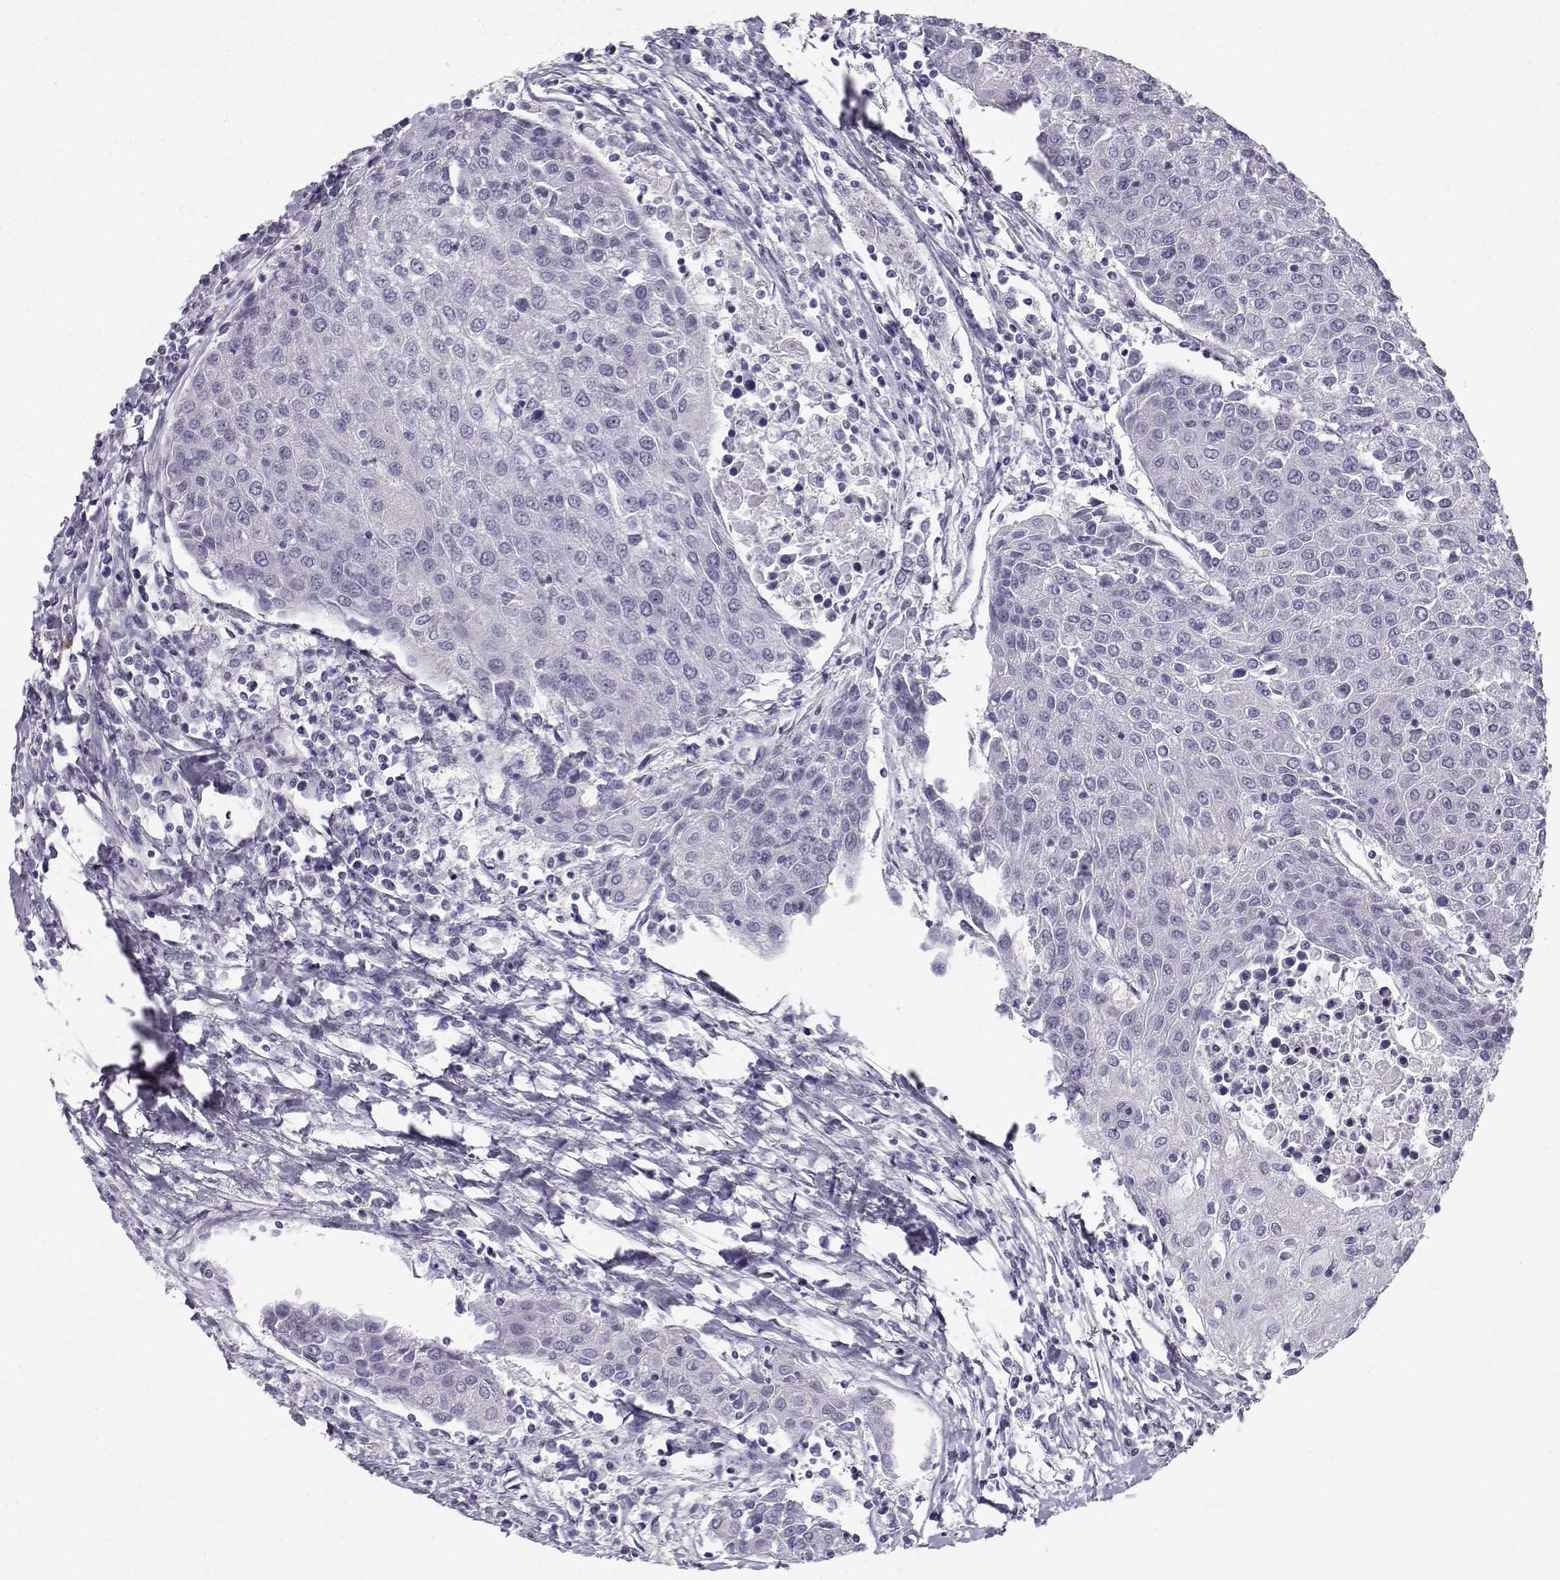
{"staining": {"intensity": "negative", "quantity": "none", "location": "none"}, "tissue": "urothelial cancer", "cell_type": "Tumor cells", "image_type": "cancer", "snomed": [{"axis": "morphology", "description": "Urothelial carcinoma, High grade"}, {"axis": "topography", "description": "Urinary bladder"}], "caption": "High magnification brightfield microscopy of urothelial carcinoma (high-grade) stained with DAB (3,3'-diaminobenzidine) (brown) and counterstained with hematoxylin (blue): tumor cells show no significant positivity.", "gene": "KCNMB4", "patient": {"sex": "female", "age": 85}}